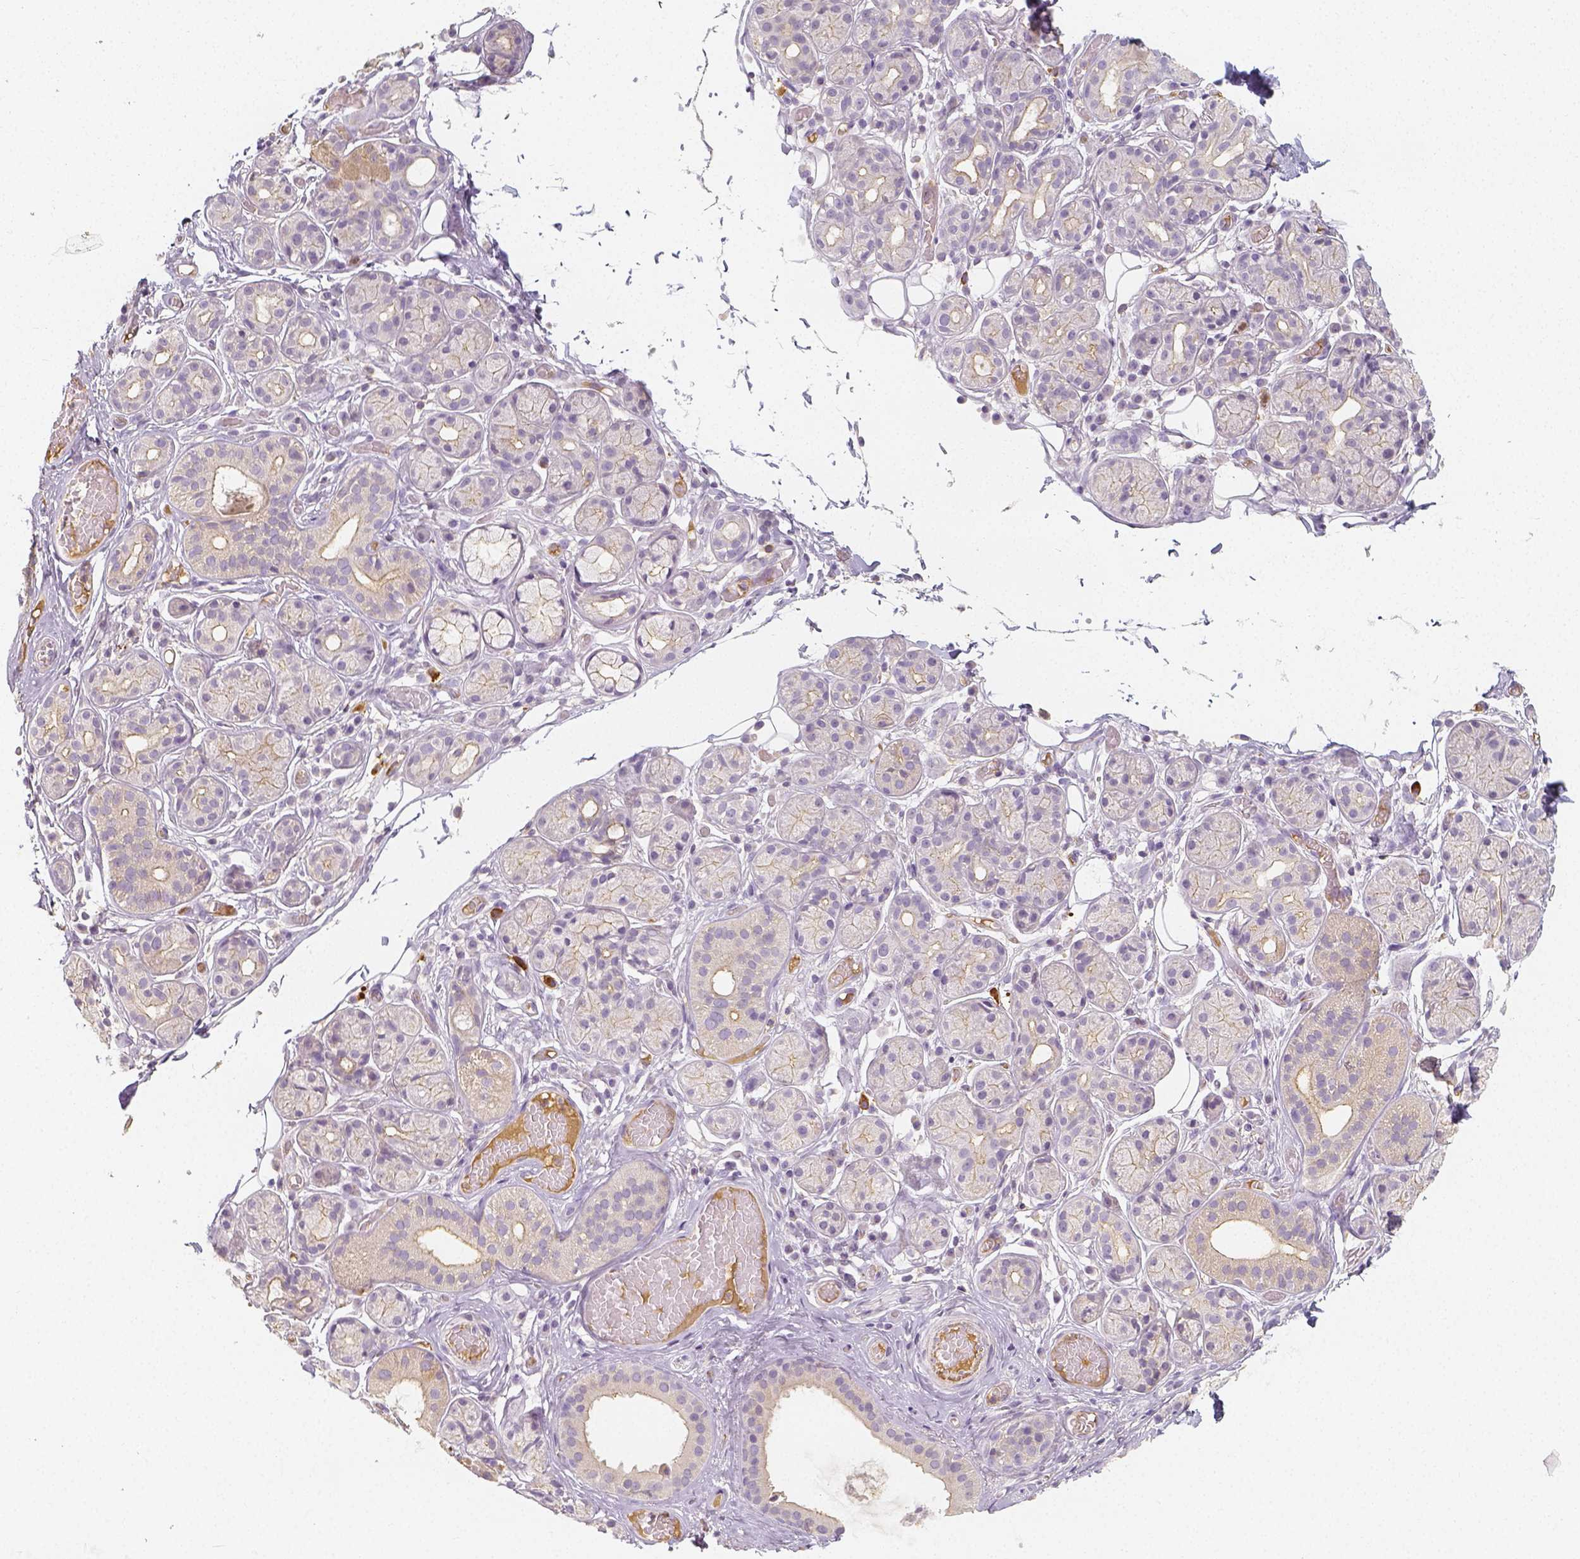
{"staining": {"intensity": "weak", "quantity": "<25%", "location": "cytoplasmic/membranous"}, "tissue": "salivary gland", "cell_type": "Glandular cells", "image_type": "normal", "snomed": [{"axis": "morphology", "description": "Normal tissue, NOS"}, {"axis": "topography", "description": "Salivary gland"}, {"axis": "topography", "description": "Peripheral nerve tissue"}], "caption": "There is no significant positivity in glandular cells of salivary gland. The staining is performed using DAB (3,3'-diaminobenzidine) brown chromogen with nuclei counter-stained in using hematoxylin.", "gene": "PTPRJ", "patient": {"sex": "male", "age": 71}}